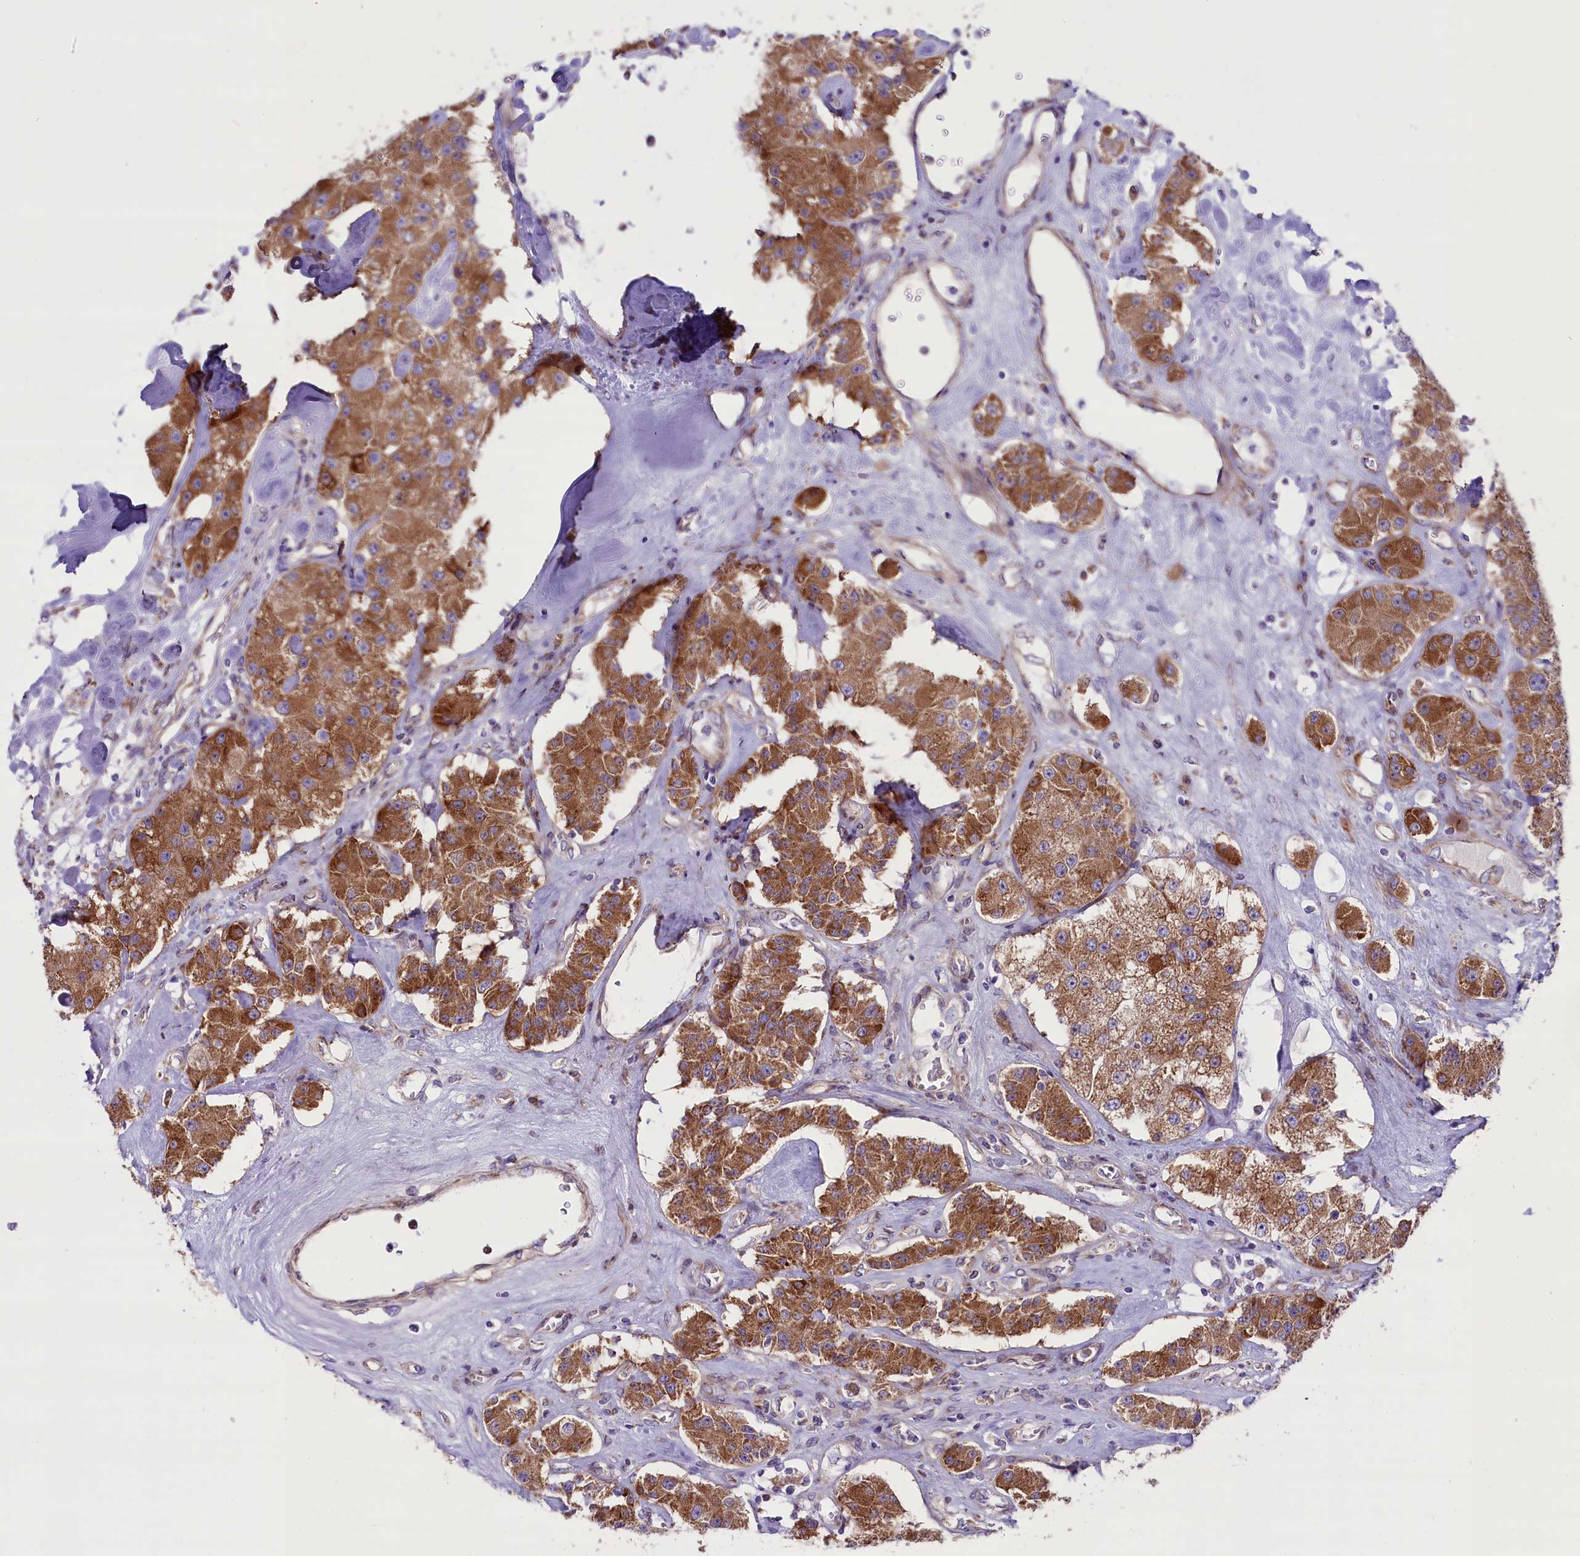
{"staining": {"intensity": "moderate", "quantity": ">75%", "location": "cytoplasmic/membranous"}, "tissue": "carcinoid", "cell_type": "Tumor cells", "image_type": "cancer", "snomed": [{"axis": "morphology", "description": "Carcinoid, malignant, NOS"}, {"axis": "topography", "description": "Pancreas"}], "caption": "Brown immunohistochemical staining in carcinoid shows moderate cytoplasmic/membranous staining in about >75% of tumor cells.", "gene": "PTPRU", "patient": {"sex": "male", "age": 41}}